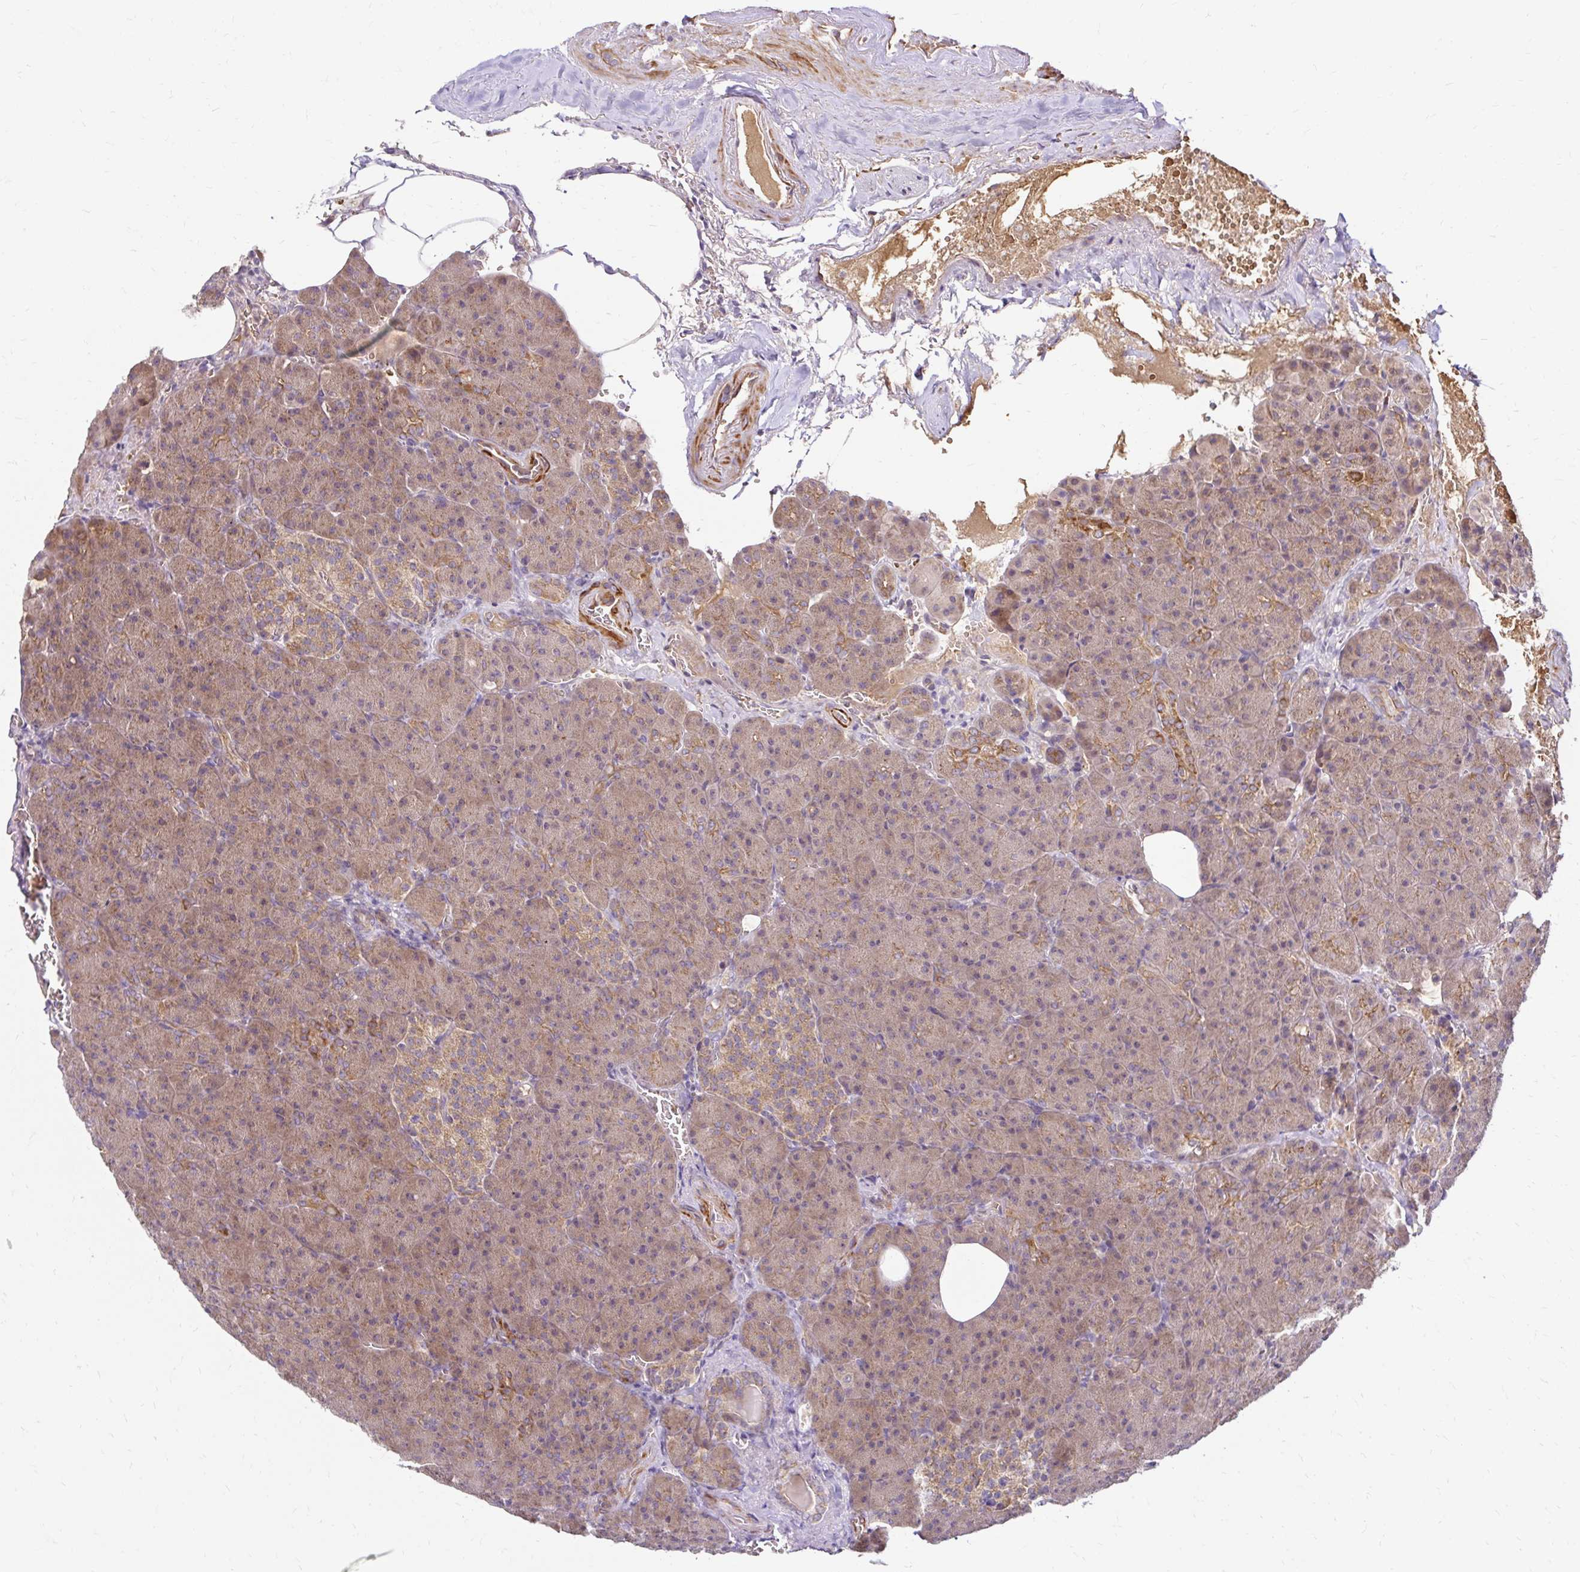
{"staining": {"intensity": "moderate", "quantity": ">75%", "location": "cytoplasmic/membranous"}, "tissue": "pancreas", "cell_type": "Exocrine glandular cells", "image_type": "normal", "snomed": [{"axis": "morphology", "description": "Normal tissue, NOS"}, {"axis": "topography", "description": "Pancreas"}], "caption": "Exocrine glandular cells reveal medium levels of moderate cytoplasmic/membranous positivity in approximately >75% of cells in normal human pancreas.", "gene": "ARHGEF37", "patient": {"sex": "female", "age": 74}}